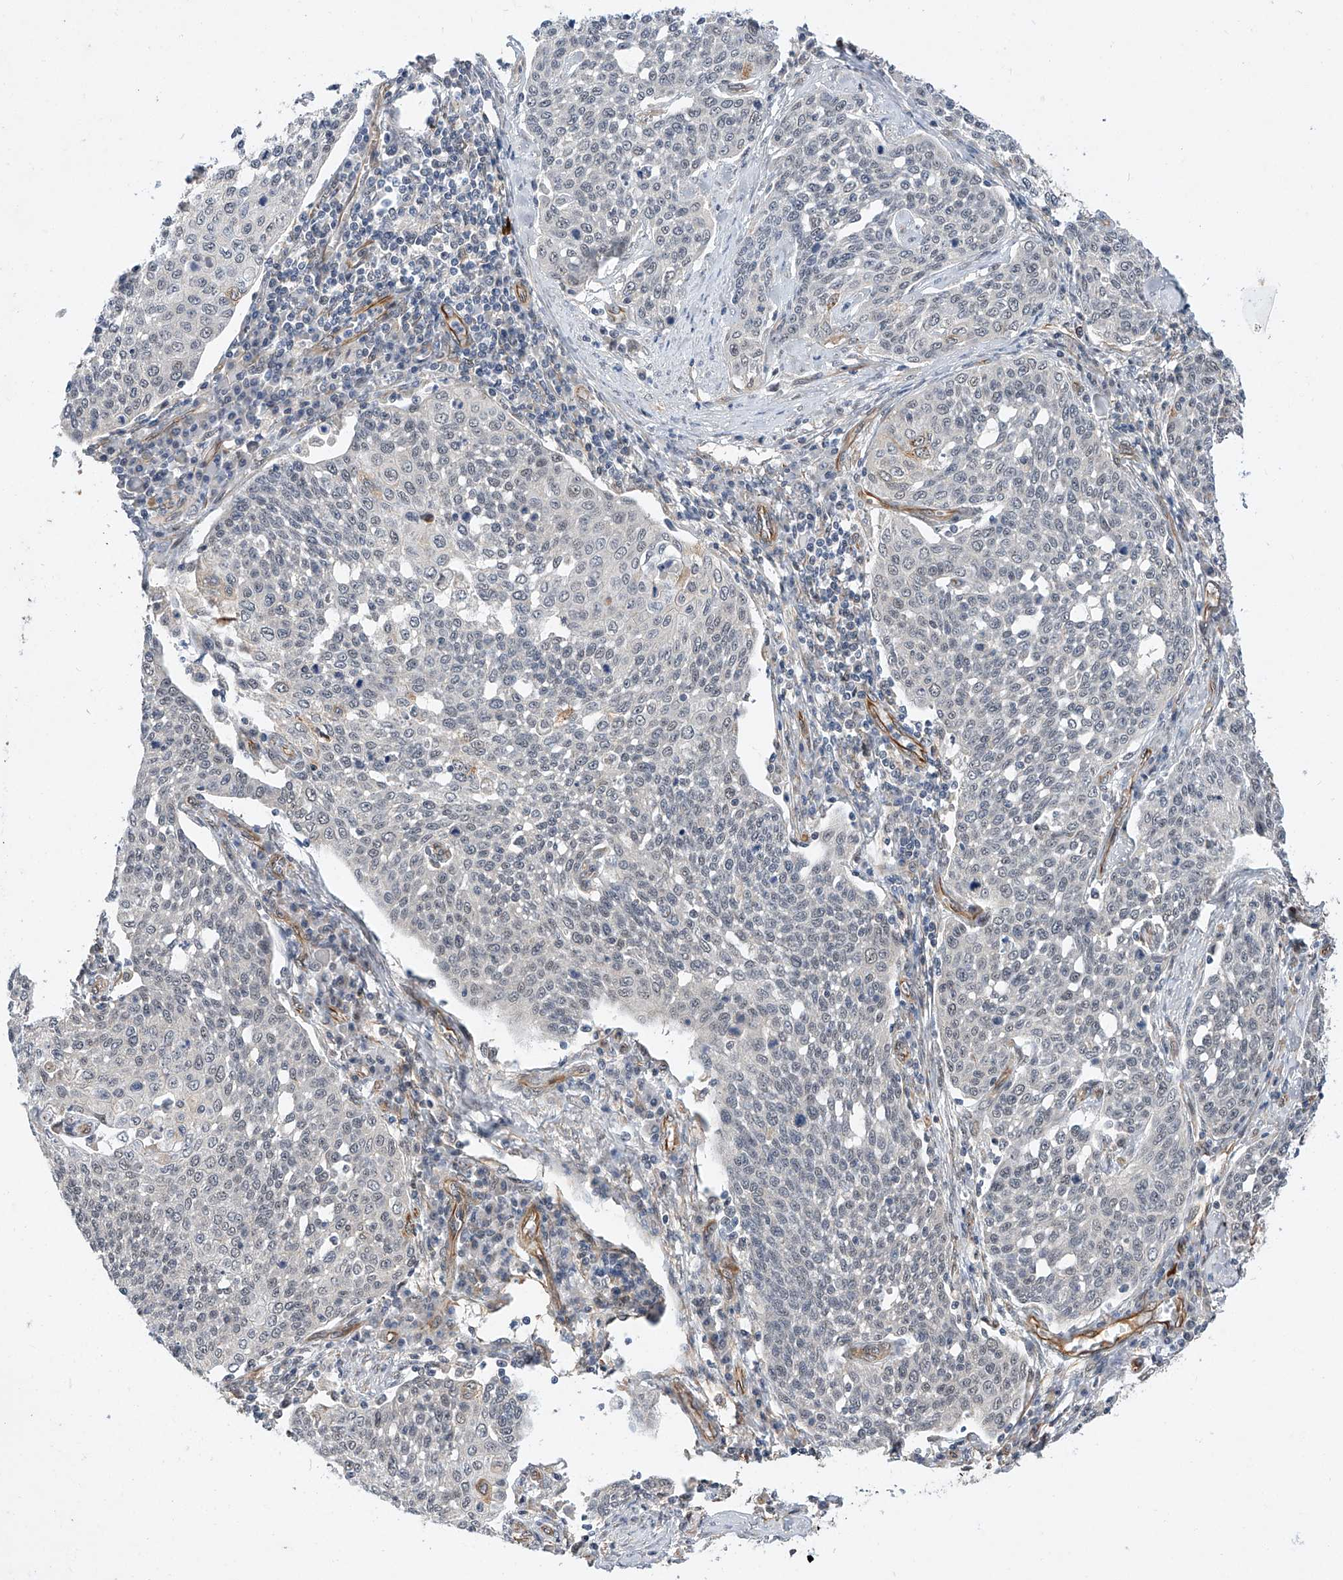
{"staining": {"intensity": "negative", "quantity": "none", "location": "none"}, "tissue": "cervical cancer", "cell_type": "Tumor cells", "image_type": "cancer", "snomed": [{"axis": "morphology", "description": "Squamous cell carcinoma, NOS"}, {"axis": "topography", "description": "Cervix"}], "caption": "IHC histopathology image of neoplastic tissue: cervical cancer (squamous cell carcinoma) stained with DAB reveals no significant protein staining in tumor cells. Nuclei are stained in blue.", "gene": "AMD1", "patient": {"sex": "female", "age": 34}}